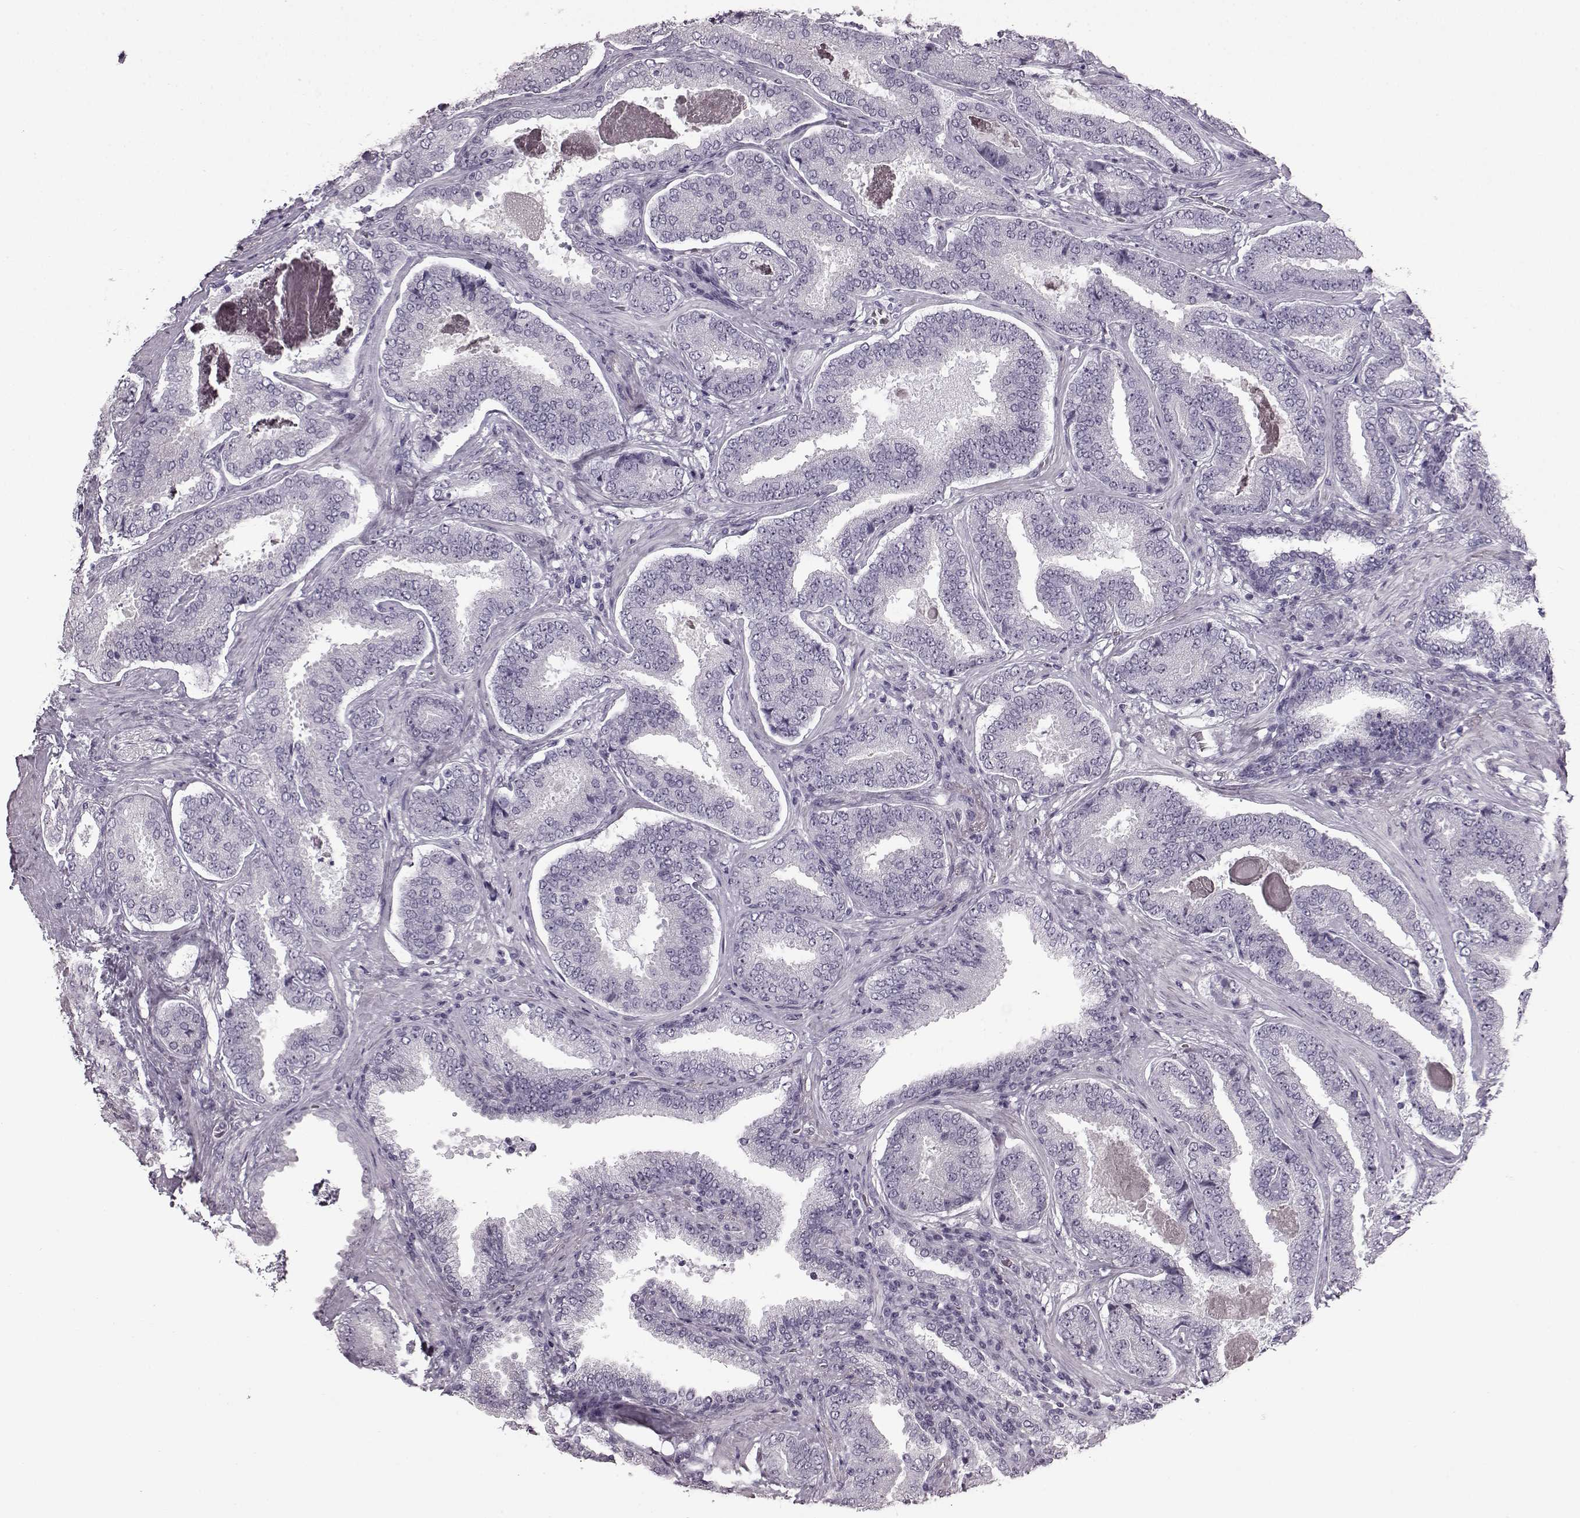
{"staining": {"intensity": "negative", "quantity": "none", "location": "none"}, "tissue": "prostate cancer", "cell_type": "Tumor cells", "image_type": "cancer", "snomed": [{"axis": "morphology", "description": "Adenocarcinoma, NOS"}, {"axis": "topography", "description": "Prostate"}], "caption": "An image of human prostate cancer is negative for staining in tumor cells.", "gene": "PRPH2", "patient": {"sex": "male", "age": 64}}